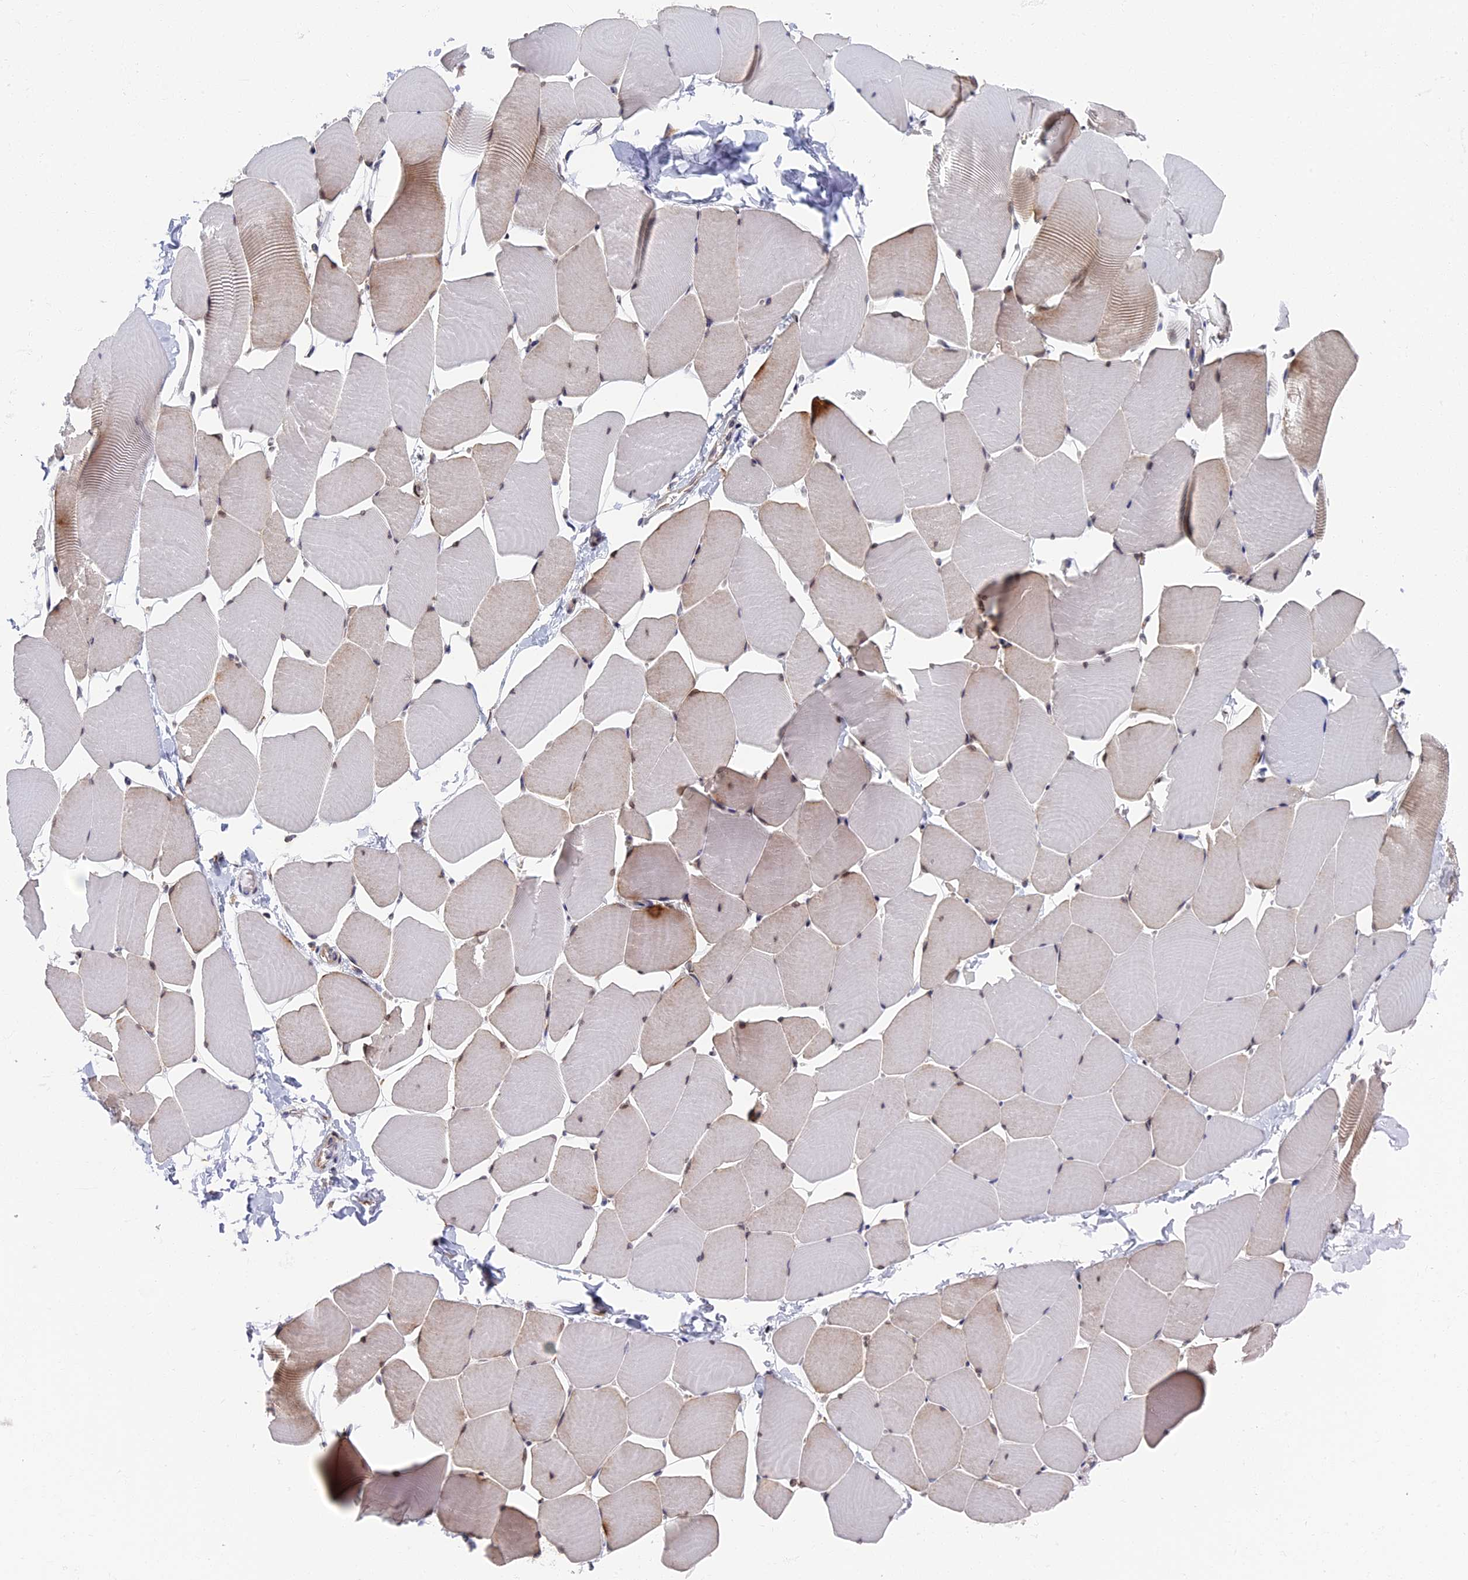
{"staining": {"intensity": "weak", "quantity": "<25%", "location": "cytoplasmic/membranous,nuclear"}, "tissue": "skeletal muscle", "cell_type": "Myocytes", "image_type": "normal", "snomed": [{"axis": "morphology", "description": "Normal tissue, NOS"}, {"axis": "topography", "description": "Skeletal muscle"}], "caption": "A photomicrograph of skeletal muscle stained for a protein displays no brown staining in myocytes. Nuclei are stained in blue.", "gene": "YBX1", "patient": {"sex": "male", "age": 25}}